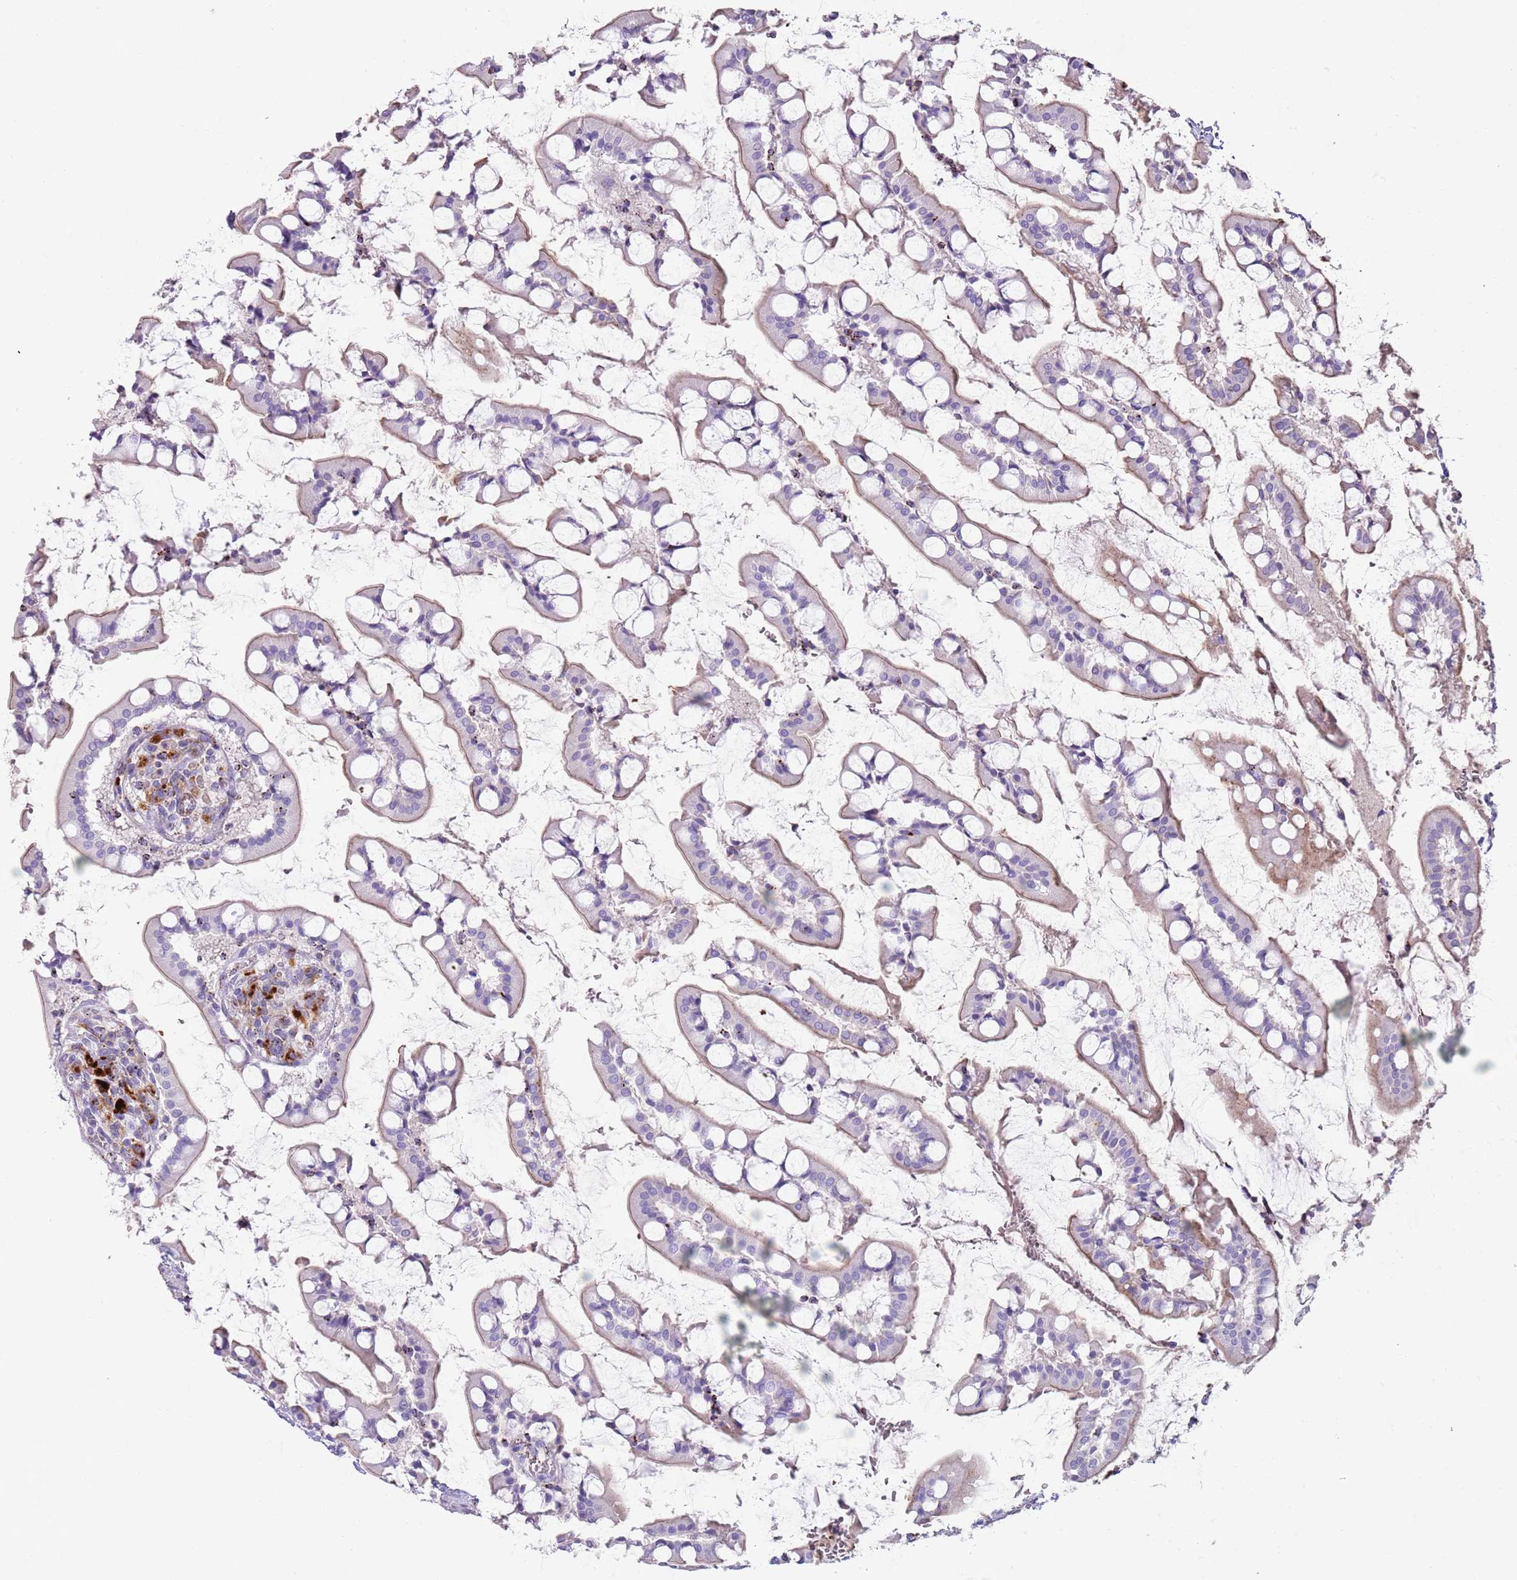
{"staining": {"intensity": "weak", "quantity": "<25%", "location": "cytoplasmic/membranous"}, "tissue": "small intestine", "cell_type": "Glandular cells", "image_type": "normal", "snomed": [{"axis": "morphology", "description": "Normal tissue, NOS"}, {"axis": "topography", "description": "Small intestine"}], "caption": "Immunohistochemistry micrograph of normal small intestine stained for a protein (brown), which demonstrates no positivity in glandular cells. The staining was performed using DAB (3,3'-diaminobenzidine) to visualize the protein expression in brown, while the nuclei were stained in blue with hematoxylin (Magnification: 20x).", "gene": "LRRN3", "patient": {"sex": "male", "age": 52}}